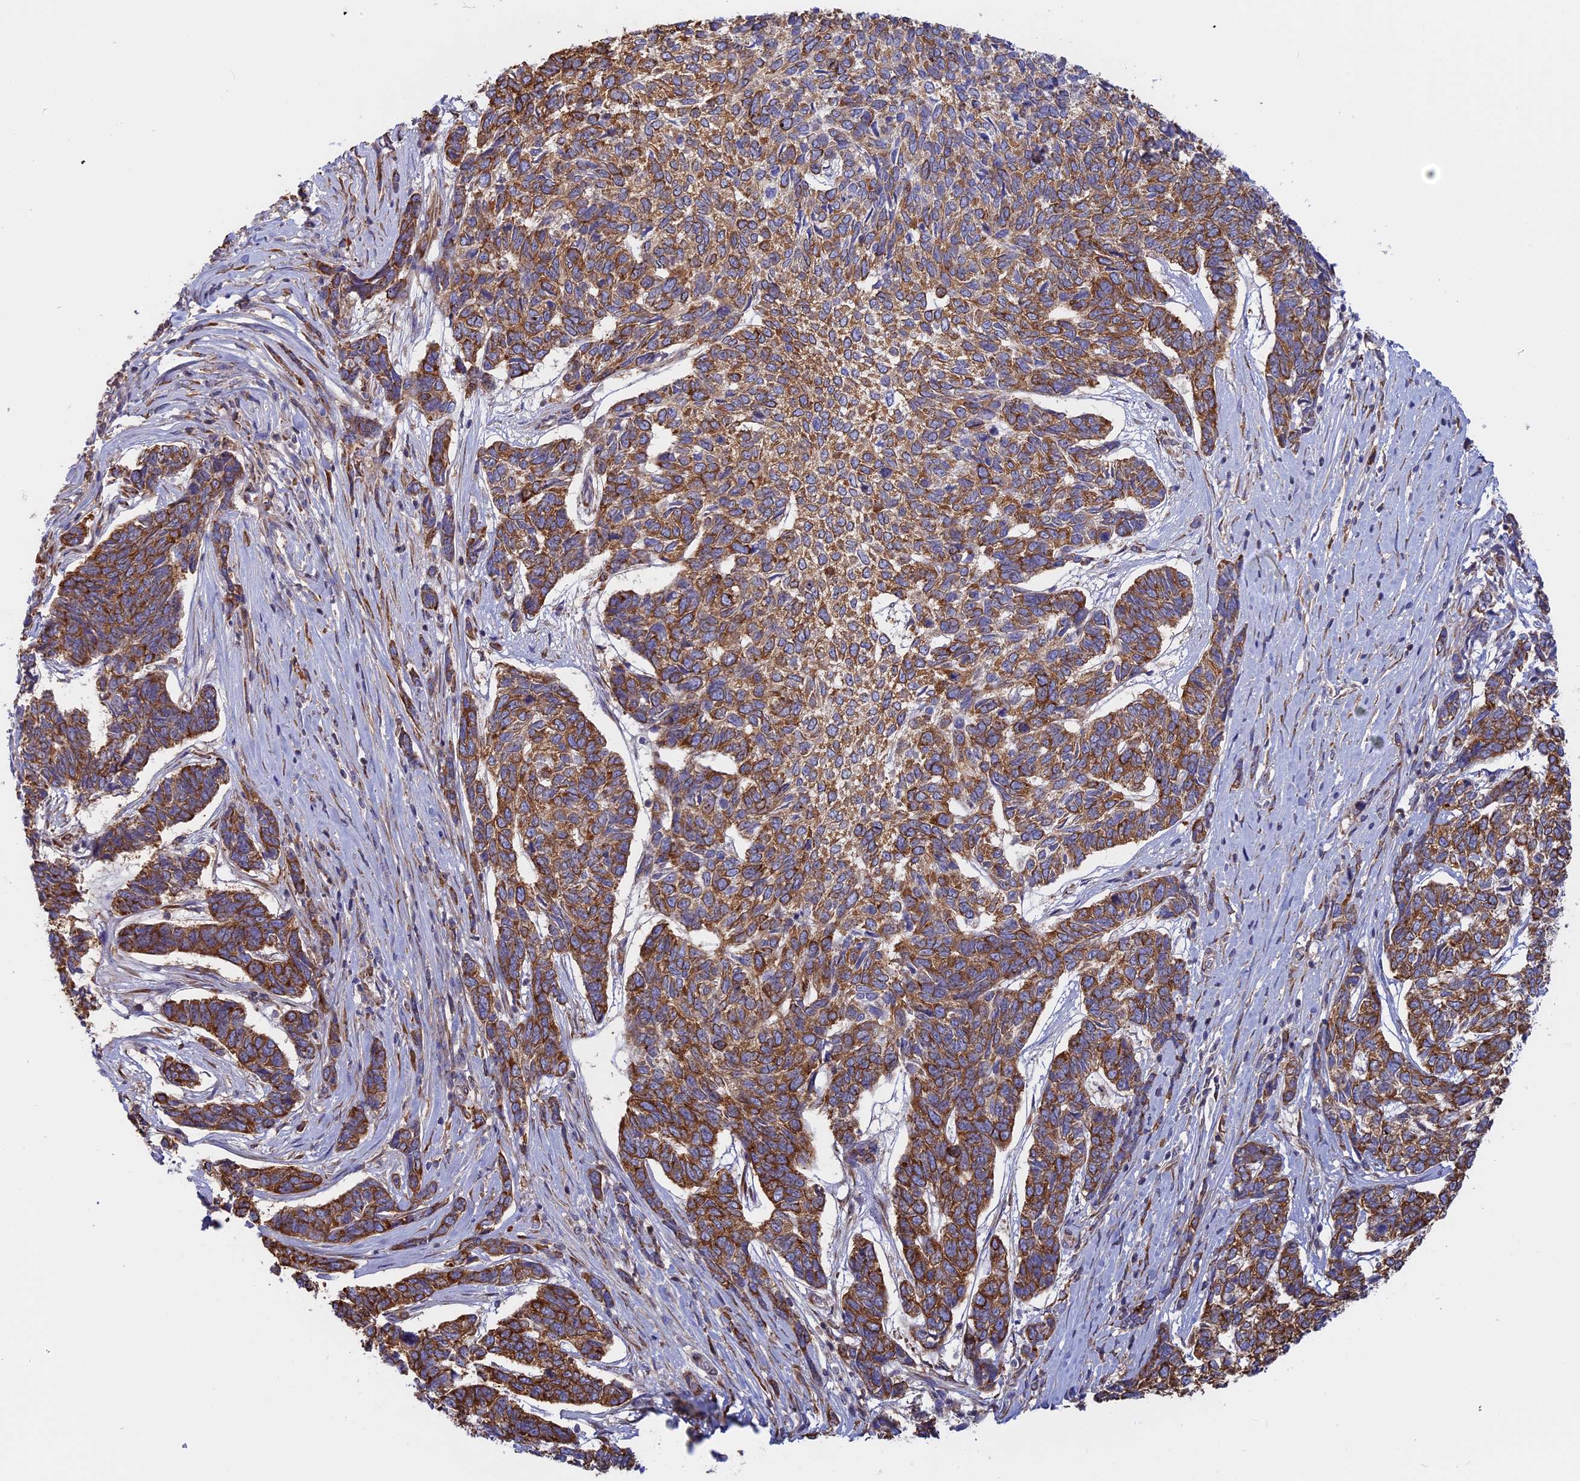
{"staining": {"intensity": "strong", "quantity": ">75%", "location": "cytoplasmic/membranous"}, "tissue": "skin cancer", "cell_type": "Tumor cells", "image_type": "cancer", "snomed": [{"axis": "morphology", "description": "Basal cell carcinoma"}, {"axis": "topography", "description": "Skin"}], "caption": "Immunohistochemistry photomicrograph of neoplastic tissue: basal cell carcinoma (skin) stained using immunohistochemistry displays high levels of strong protein expression localized specifically in the cytoplasmic/membranous of tumor cells, appearing as a cytoplasmic/membranous brown color.", "gene": "GMIP", "patient": {"sex": "female", "age": 65}}